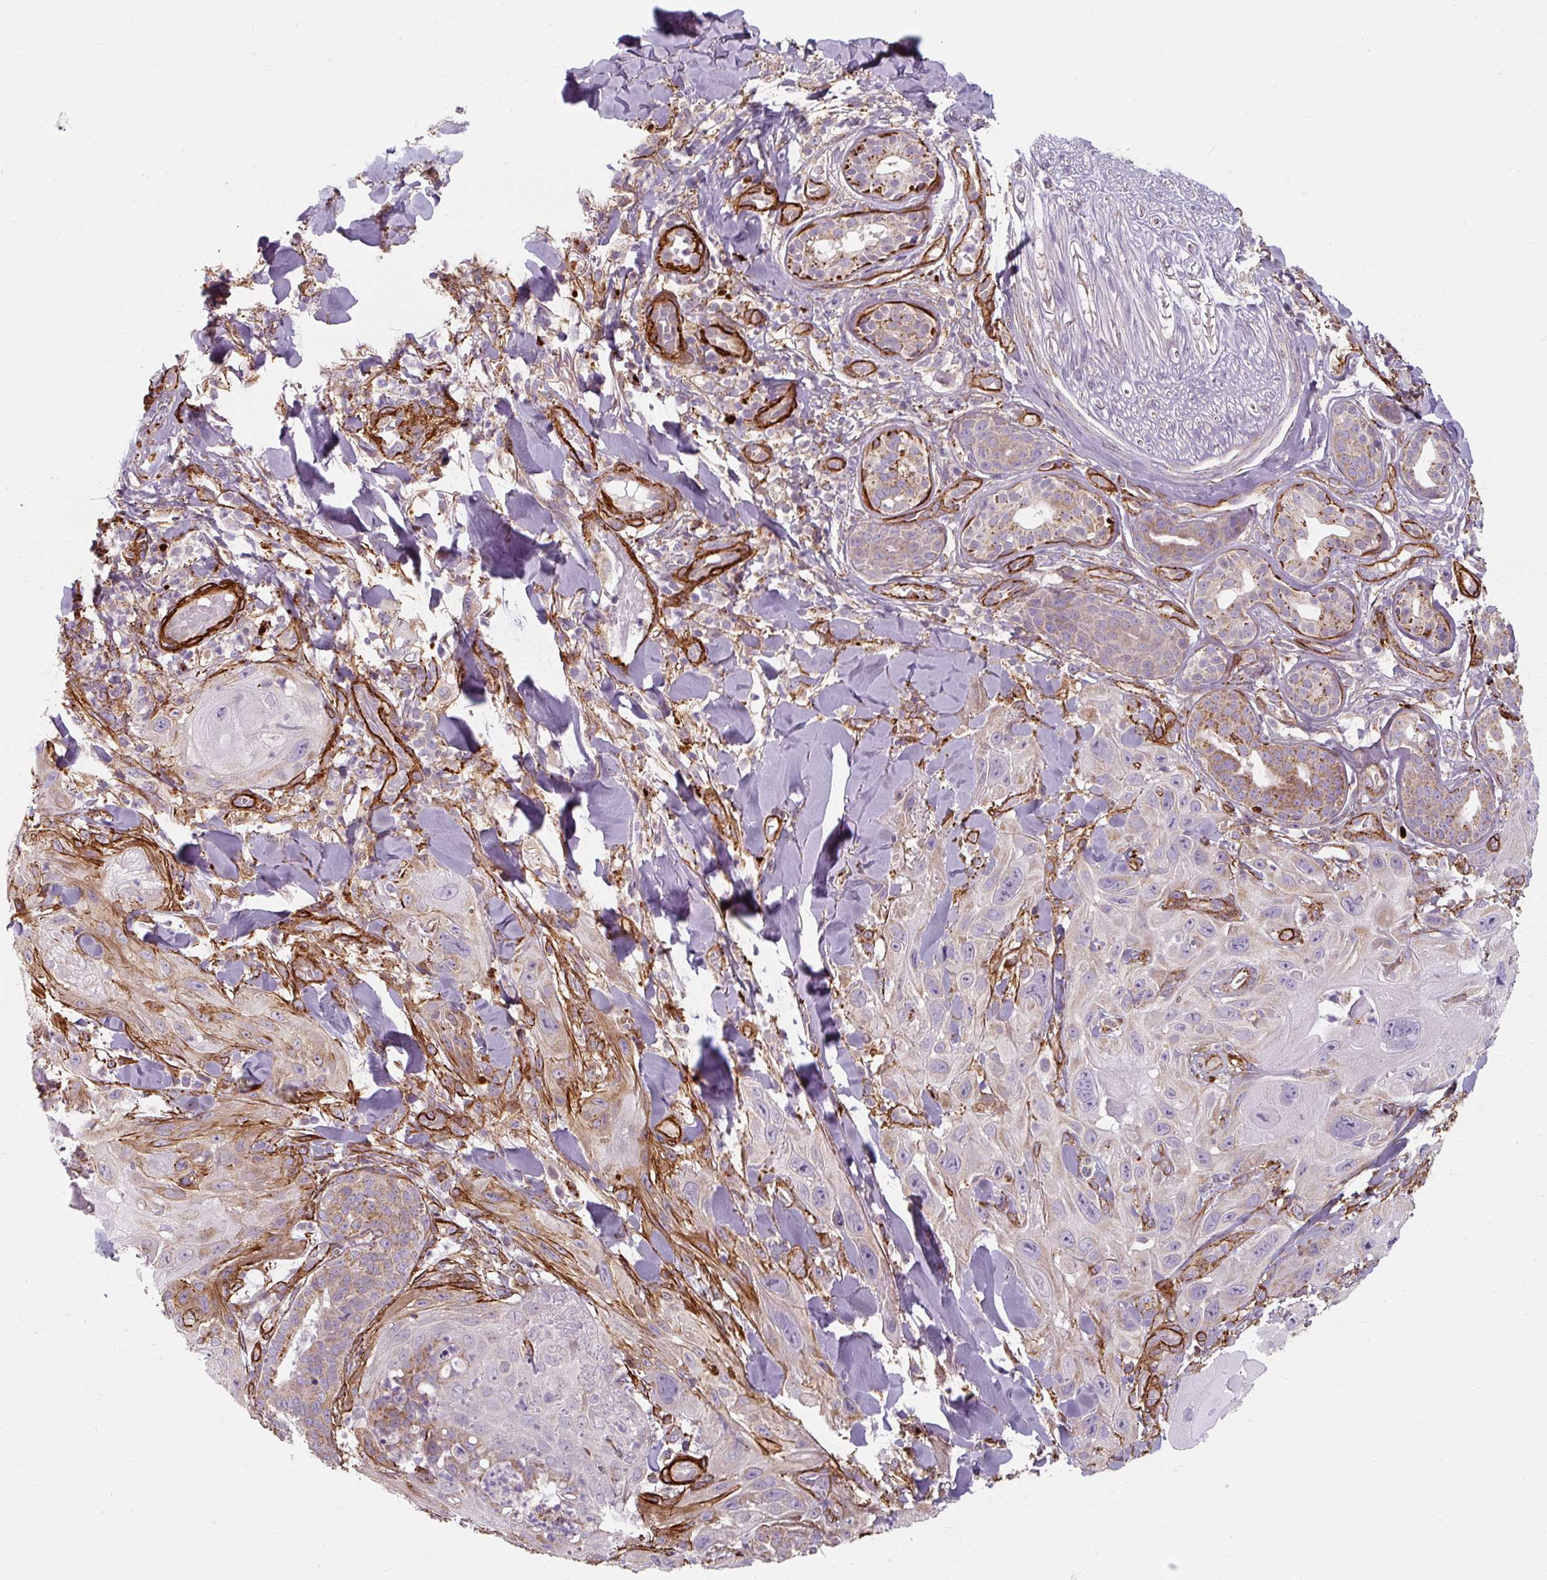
{"staining": {"intensity": "weak", "quantity": "<25%", "location": "cytoplasmic/membranous"}, "tissue": "skin cancer", "cell_type": "Tumor cells", "image_type": "cancer", "snomed": [{"axis": "morphology", "description": "Normal tissue, NOS"}, {"axis": "morphology", "description": "Squamous cell carcinoma, NOS"}, {"axis": "topography", "description": "Skin"}], "caption": "Human squamous cell carcinoma (skin) stained for a protein using immunohistochemistry (IHC) exhibits no positivity in tumor cells.", "gene": "MRPS5", "patient": {"sex": "male", "age": 72}}